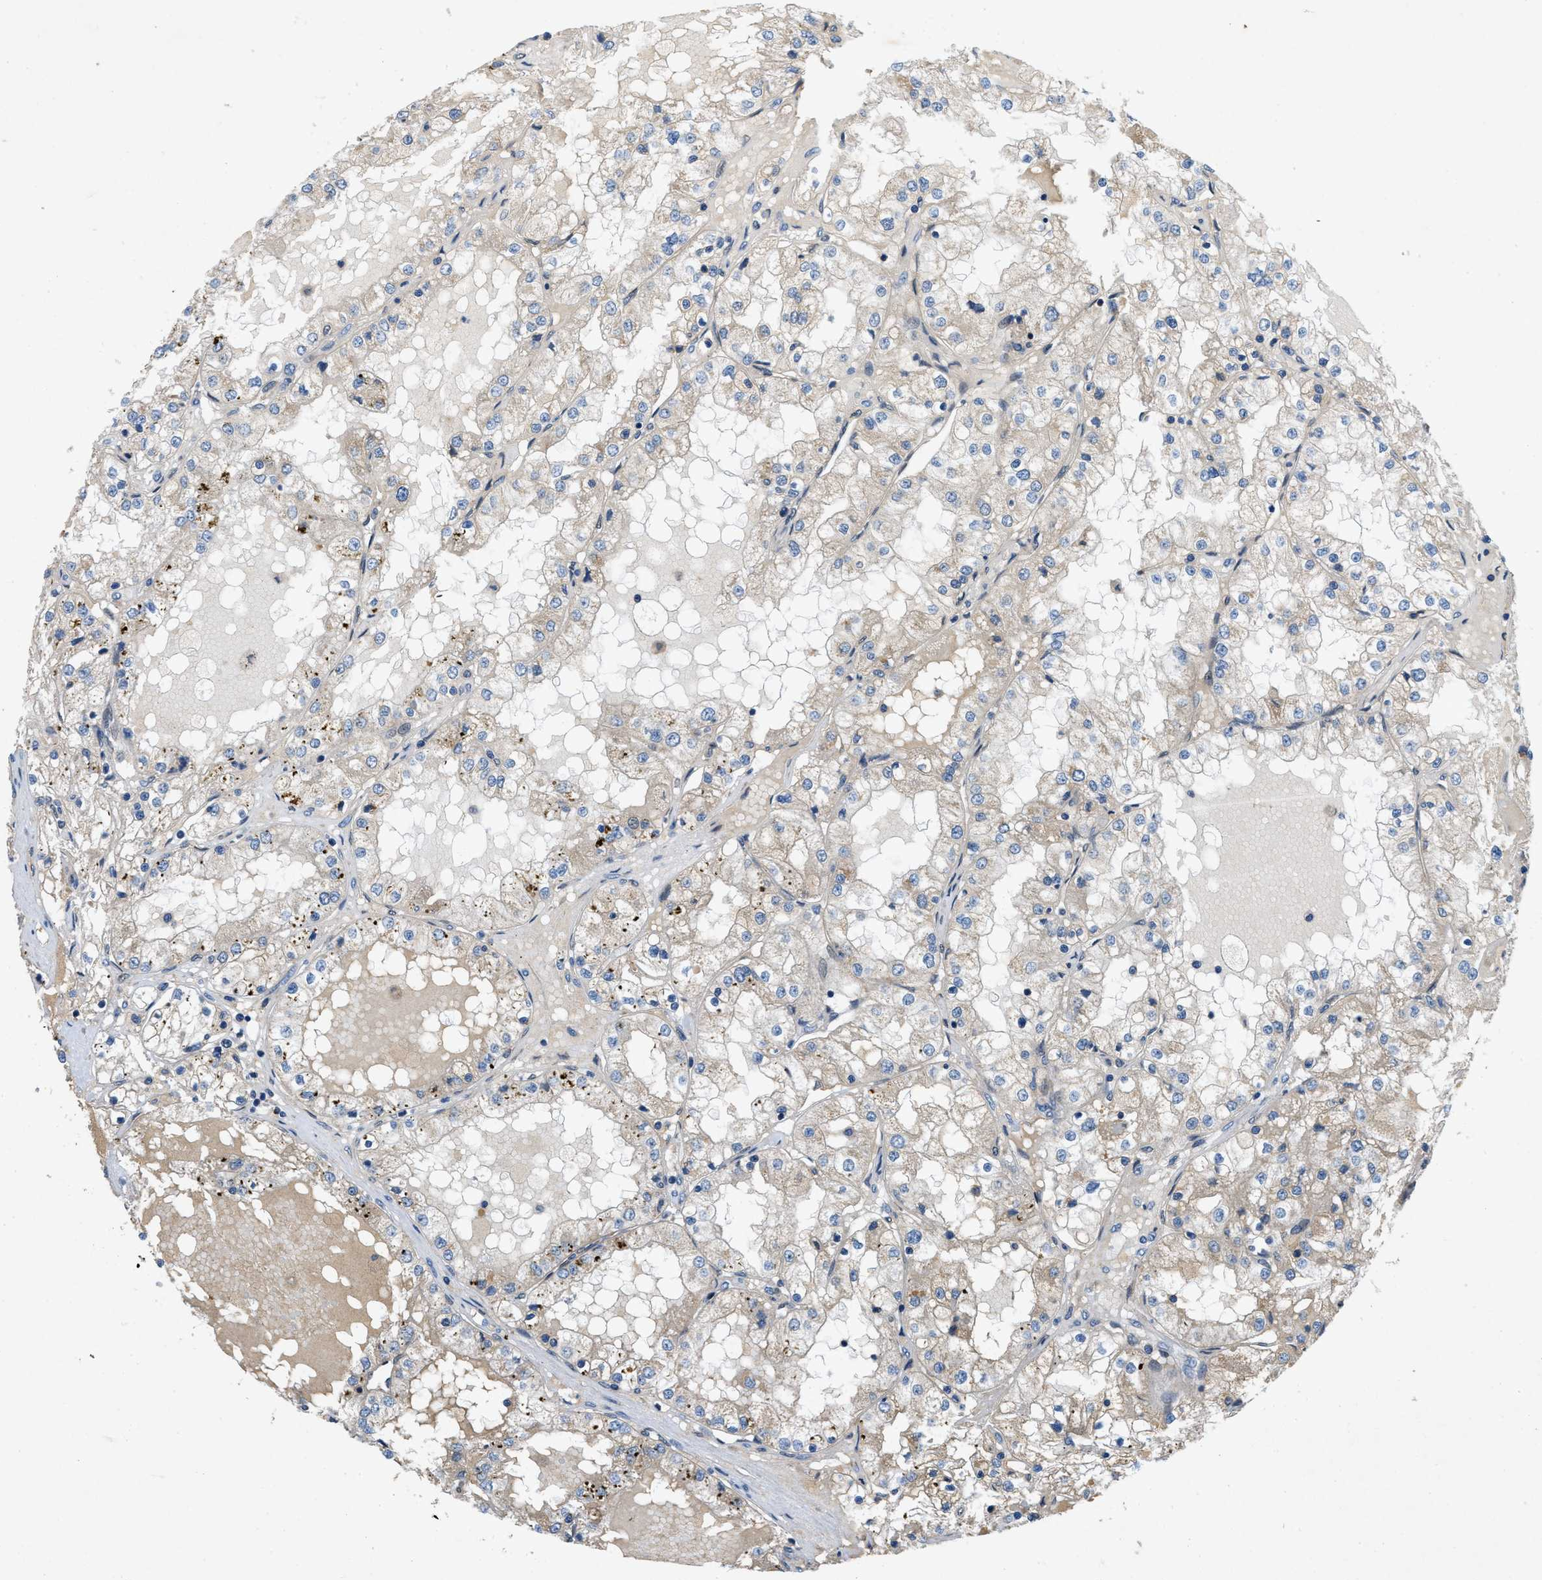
{"staining": {"intensity": "weak", "quantity": ">75%", "location": "cytoplasmic/membranous"}, "tissue": "renal cancer", "cell_type": "Tumor cells", "image_type": "cancer", "snomed": [{"axis": "morphology", "description": "Adenocarcinoma, NOS"}, {"axis": "topography", "description": "Kidney"}], "caption": "Immunohistochemical staining of renal cancer exhibits low levels of weak cytoplasmic/membranous positivity in approximately >75% of tumor cells.", "gene": "PNKD", "patient": {"sex": "male", "age": 68}}